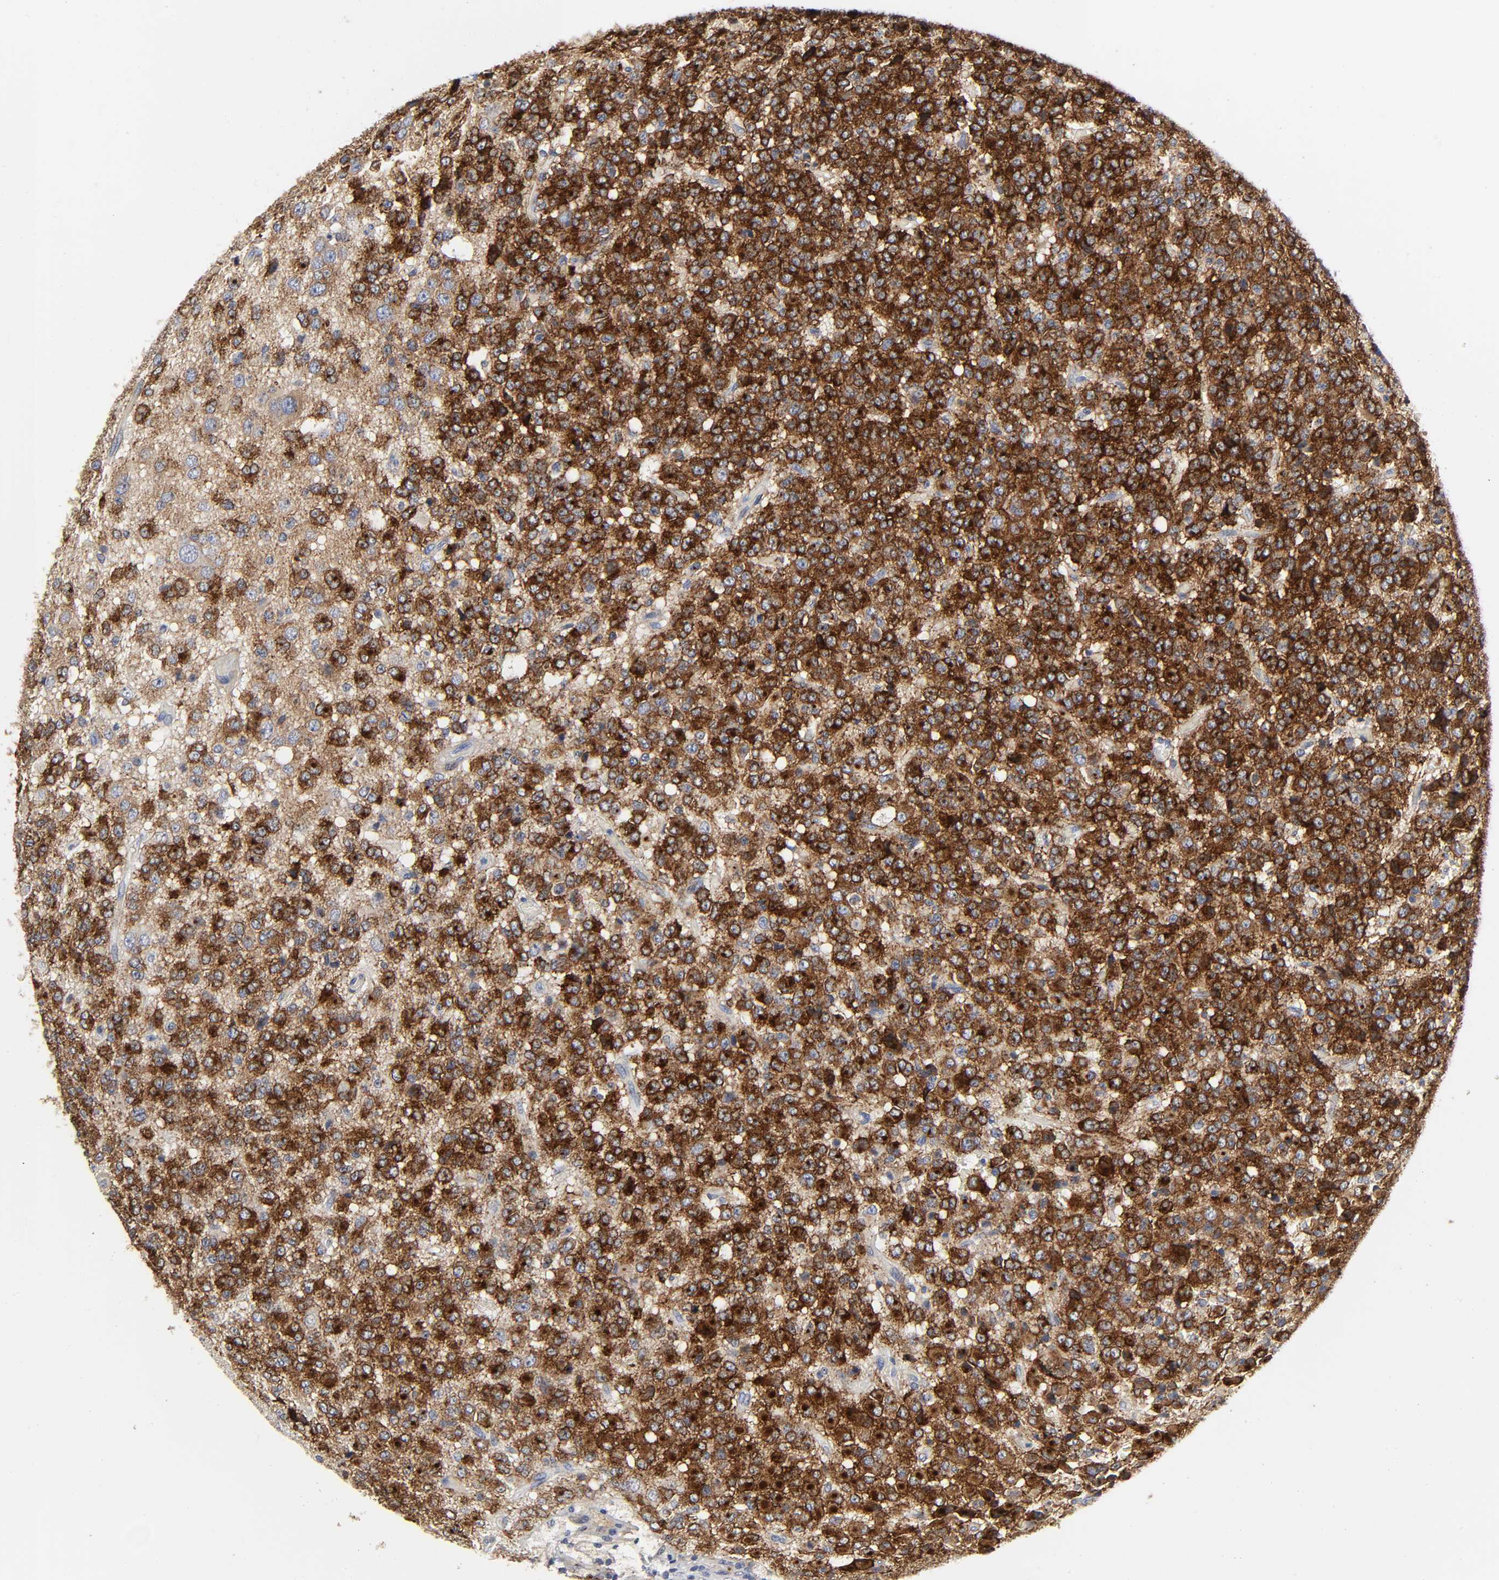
{"staining": {"intensity": "strong", "quantity": ">75%", "location": "cytoplasmic/membranous"}, "tissue": "glioma", "cell_type": "Tumor cells", "image_type": "cancer", "snomed": [{"axis": "morphology", "description": "Glioma, malignant, High grade"}, {"axis": "topography", "description": "pancreas cauda"}], "caption": "Immunohistochemical staining of human glioma exhibits high levels of strong cytoplasmic/membranous staining in about >75% of tumor cells. The staining was performed using DAB, with brown indicating positive protein expression. Nuclei are stained blue with hematoxylin.", "gene": "LRP1", "patient": {"sex": "male", "age": 60}}